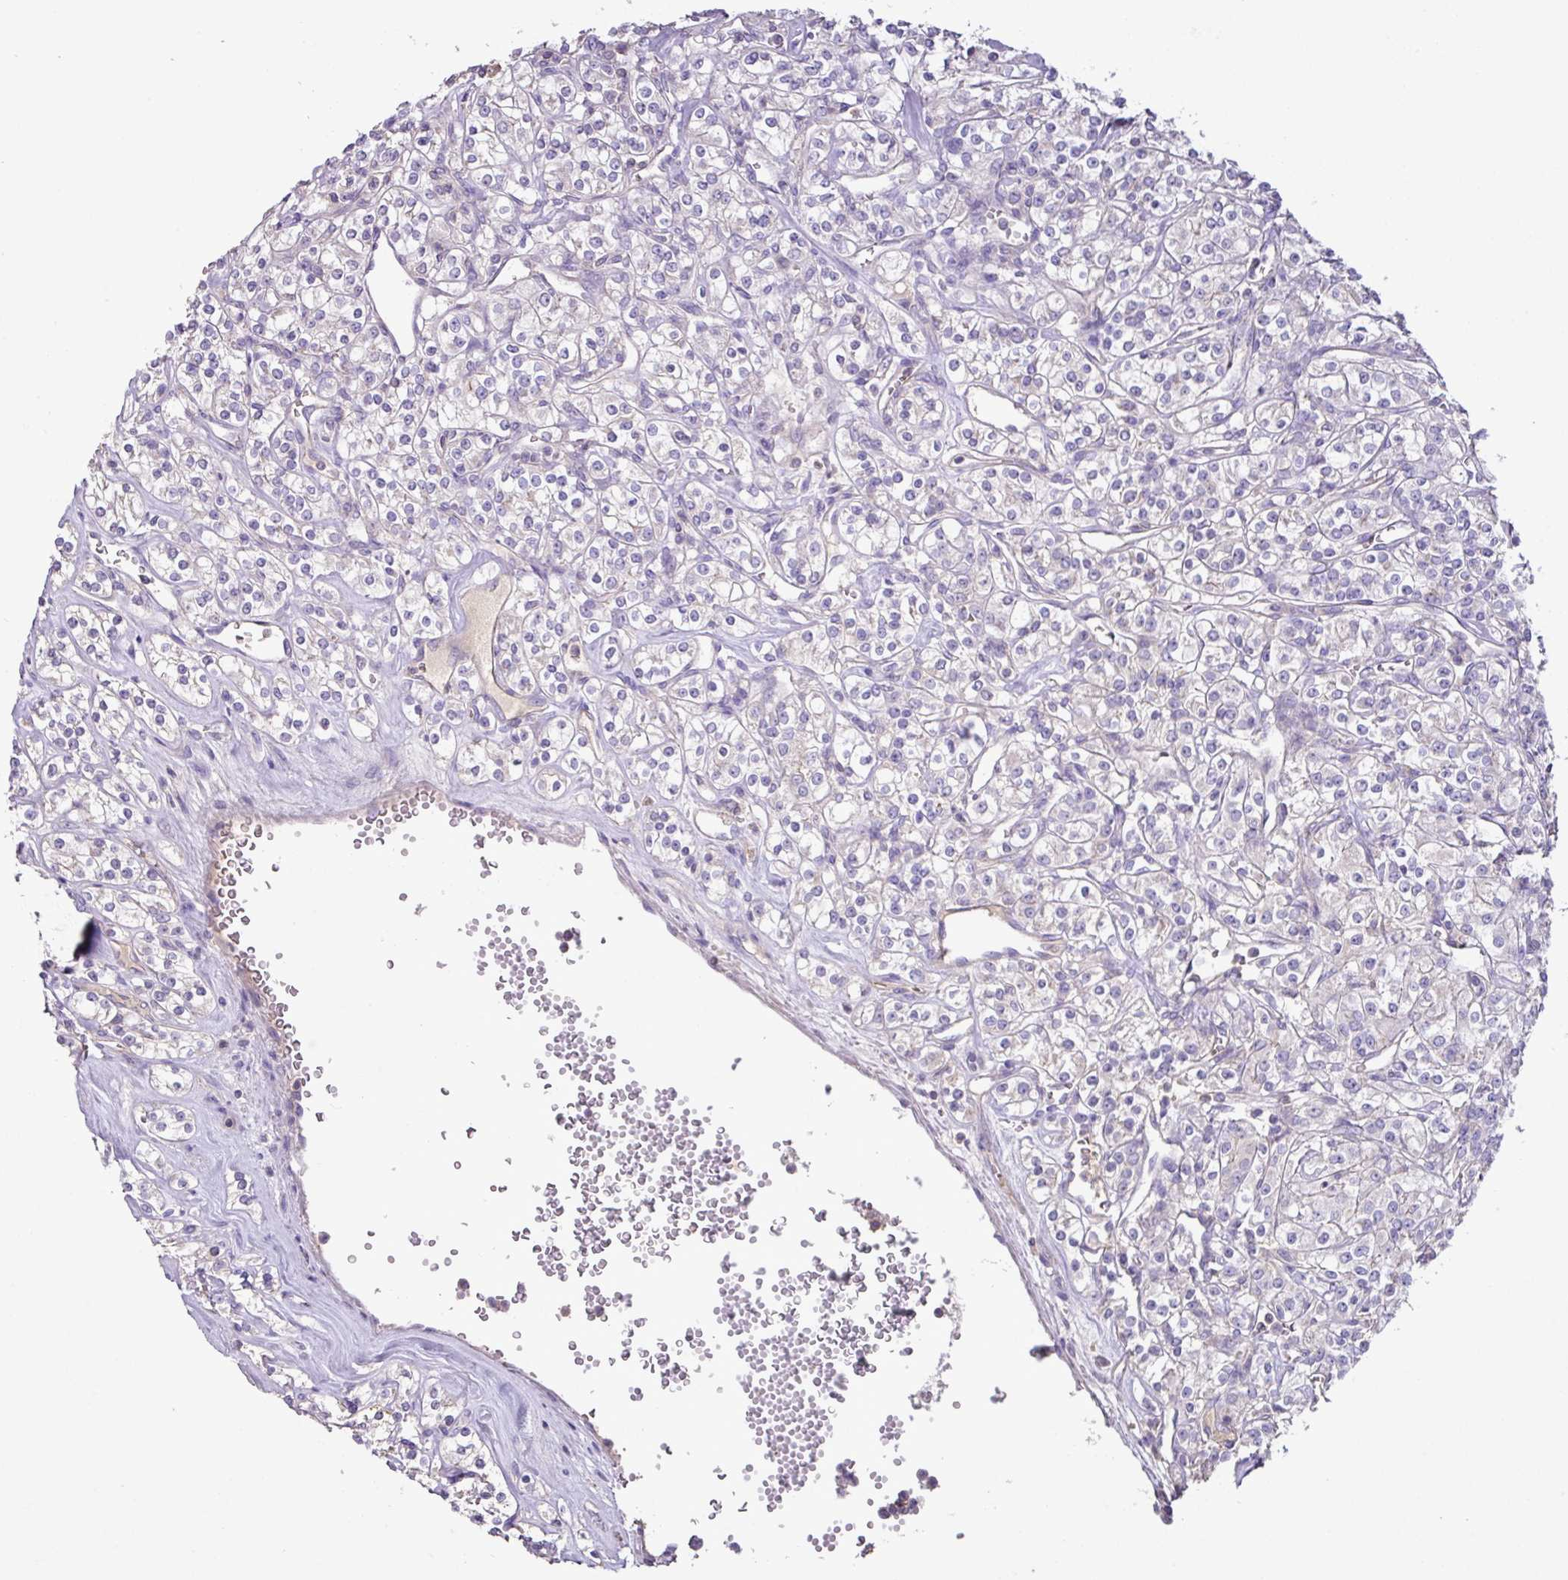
{"staining": {"intensity": "negative", "quantity": "none", "location": "none"}, "tissue": "renal cancer", "cell_type": "Tumor cells", "image_type": "cancer", "snomed": [{"axis": "morphology", "description": "Adenocarcinoma, NOS"}, {"axis": "topography", "description": "Kidney"}], "caption": "This is an immunohistochemistry (IHC) histopathology image of human renal cancer (adenocarcinoma). There is no positivity in tumor cells.", "gene": "AGR3", "patient": {"sex": "male", "age": 77}}